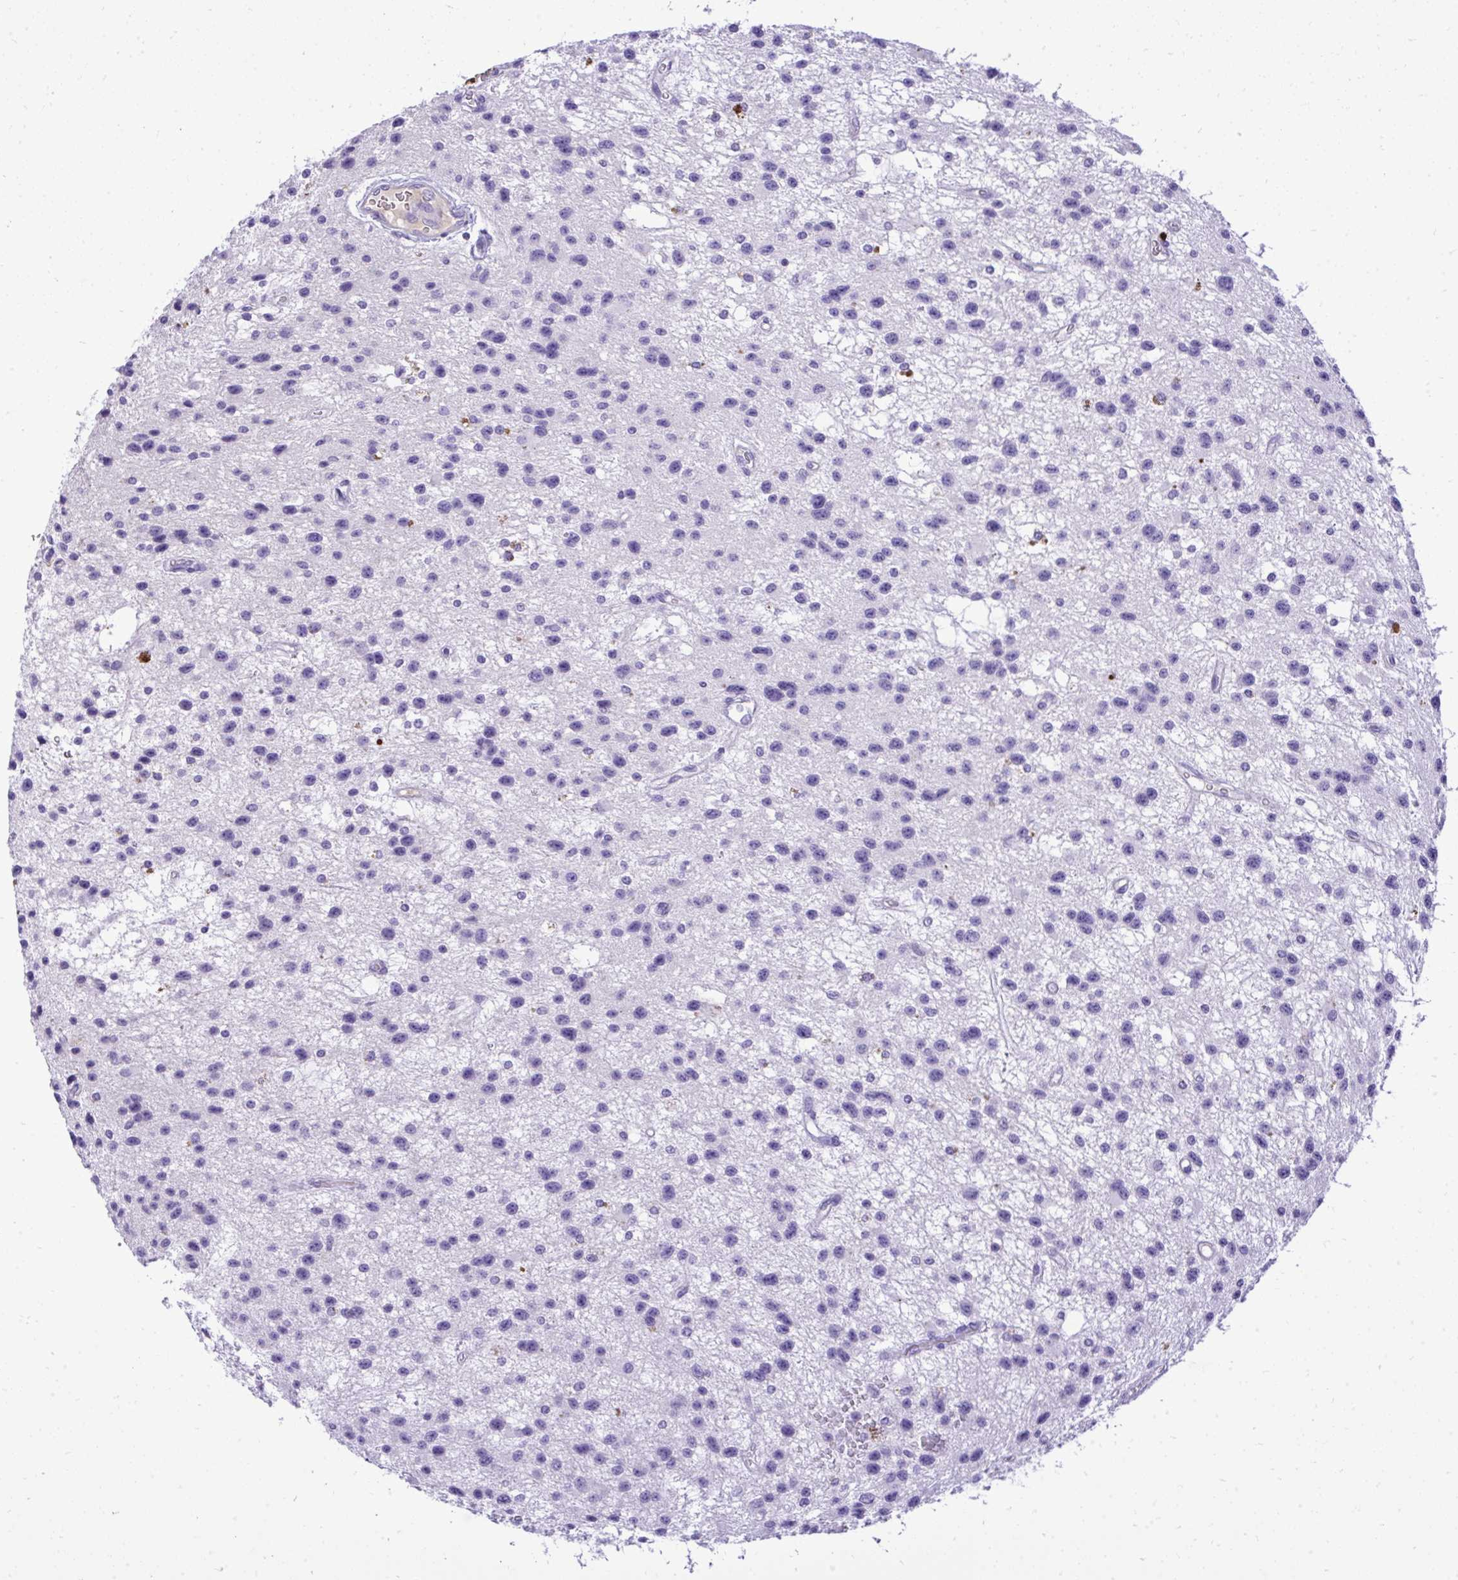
{"staining": {"intensity": "negative", "quantity": "none", "location": "none"}, "tissue": "glioma", "cell_type": "Tumor cells", "image_type": "cancer", "snomed": [{"axis": "morphology", "description": "Glioma, malignant, Low grade"}, {"axis": "topography", "description": "Brain"}], "caption": "Tumor cells show no significant protein staining in malignant glioma (low-grade).", "gene": "ST6GALNAC3", "patient": {"sex": "male", "age": 43}}